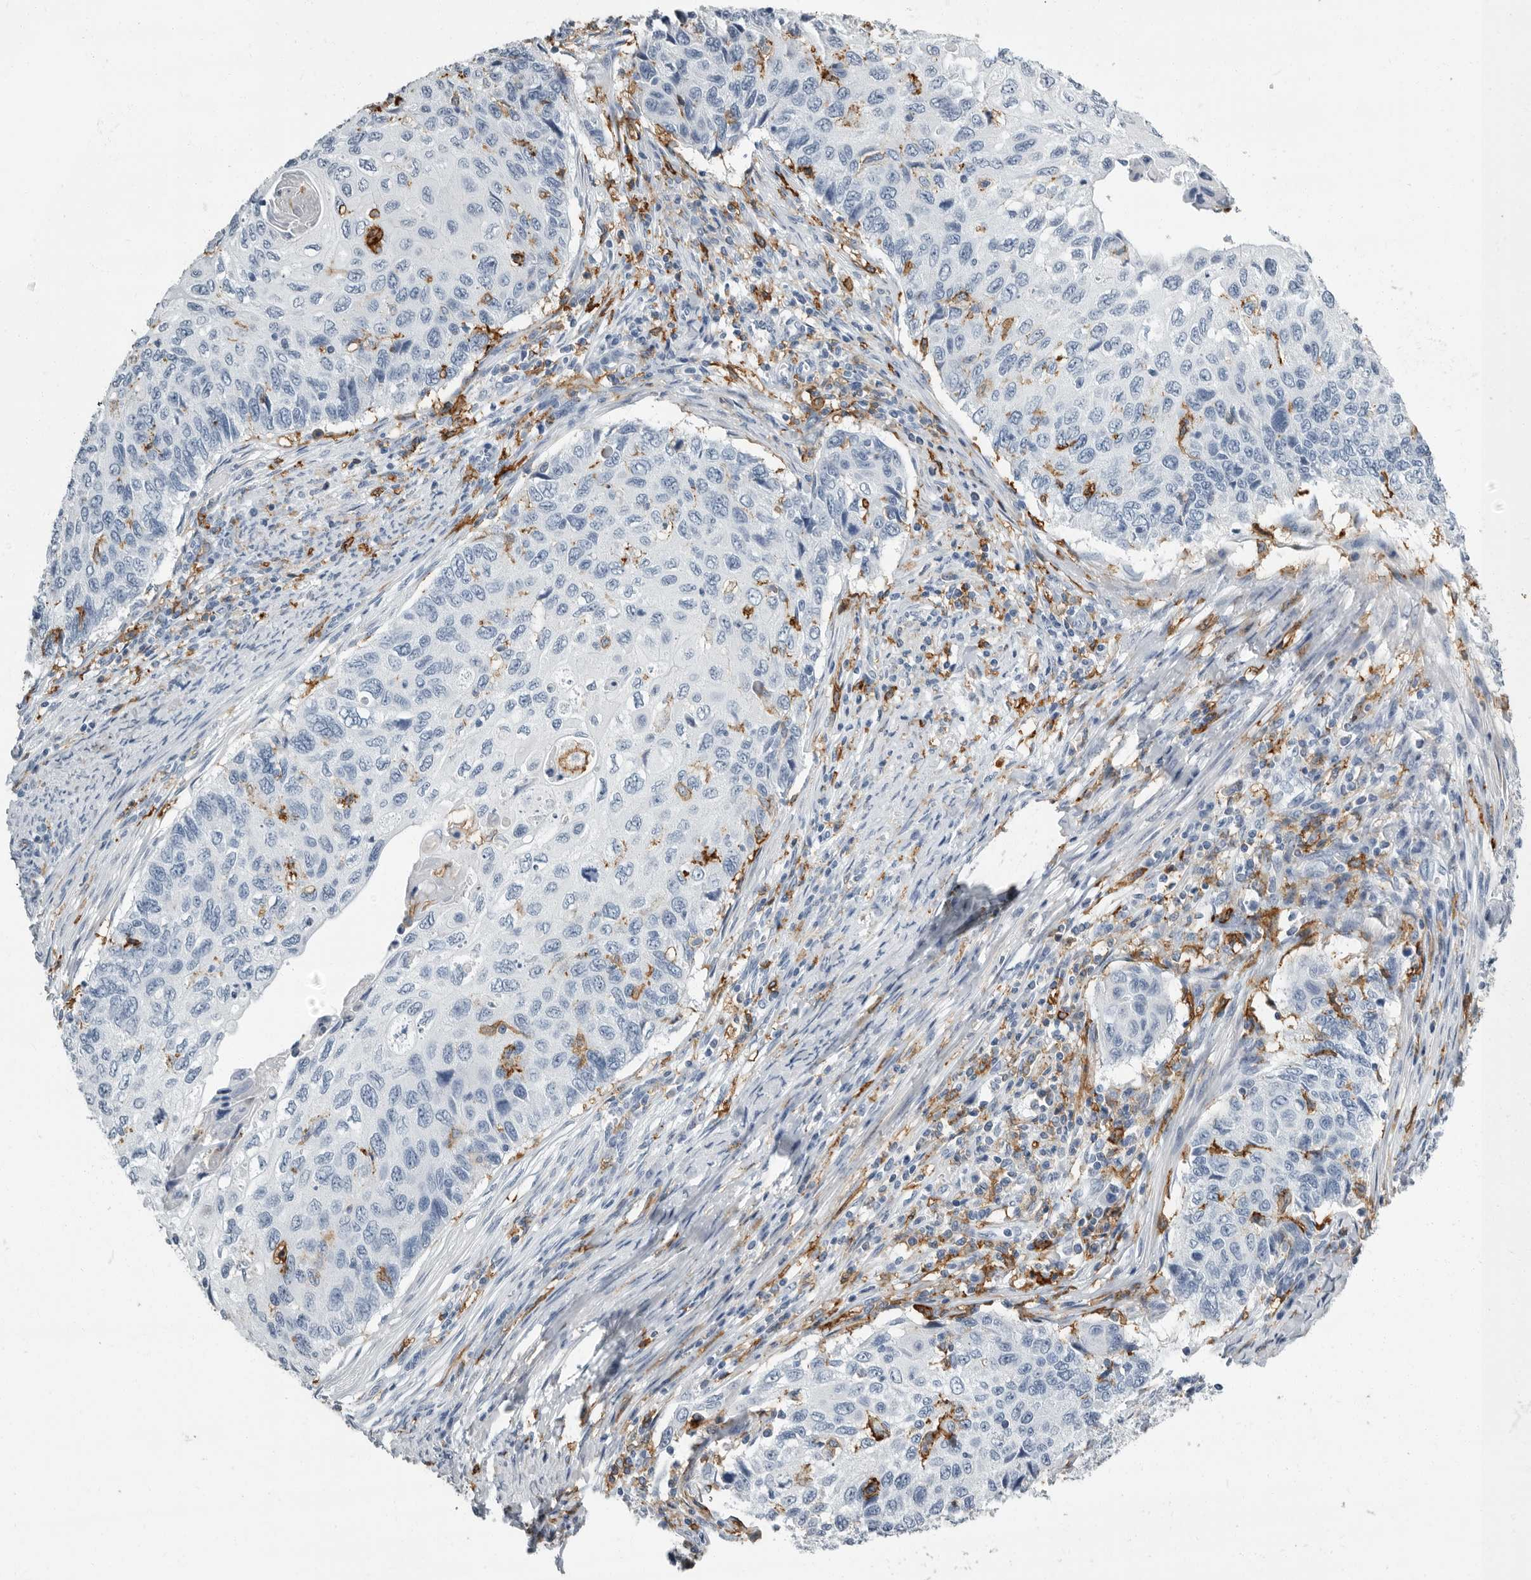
{"staining": {"intensity": "negative", "quantity": "none", "location": "none"}, "tissue": "cervical cancer", "cell_type": "Tumor cells", "image_type": "cancer", "snomed": [{"axis": "morphology", "description": "Squamous cell carcinoma, NOS"}, {"axis": "topography", "description": "Cervix"}], "caption": "Immunohistochemistry micrograph of neoplastic tissue: human squamous cell carcinoma (cervical) stained with DAB (3,3'-diaminobenzidine) reveals no significant protein positivity in tumor cells.", "gene": "FCER1G", "patient": {"sex": "female", "age": 70}}